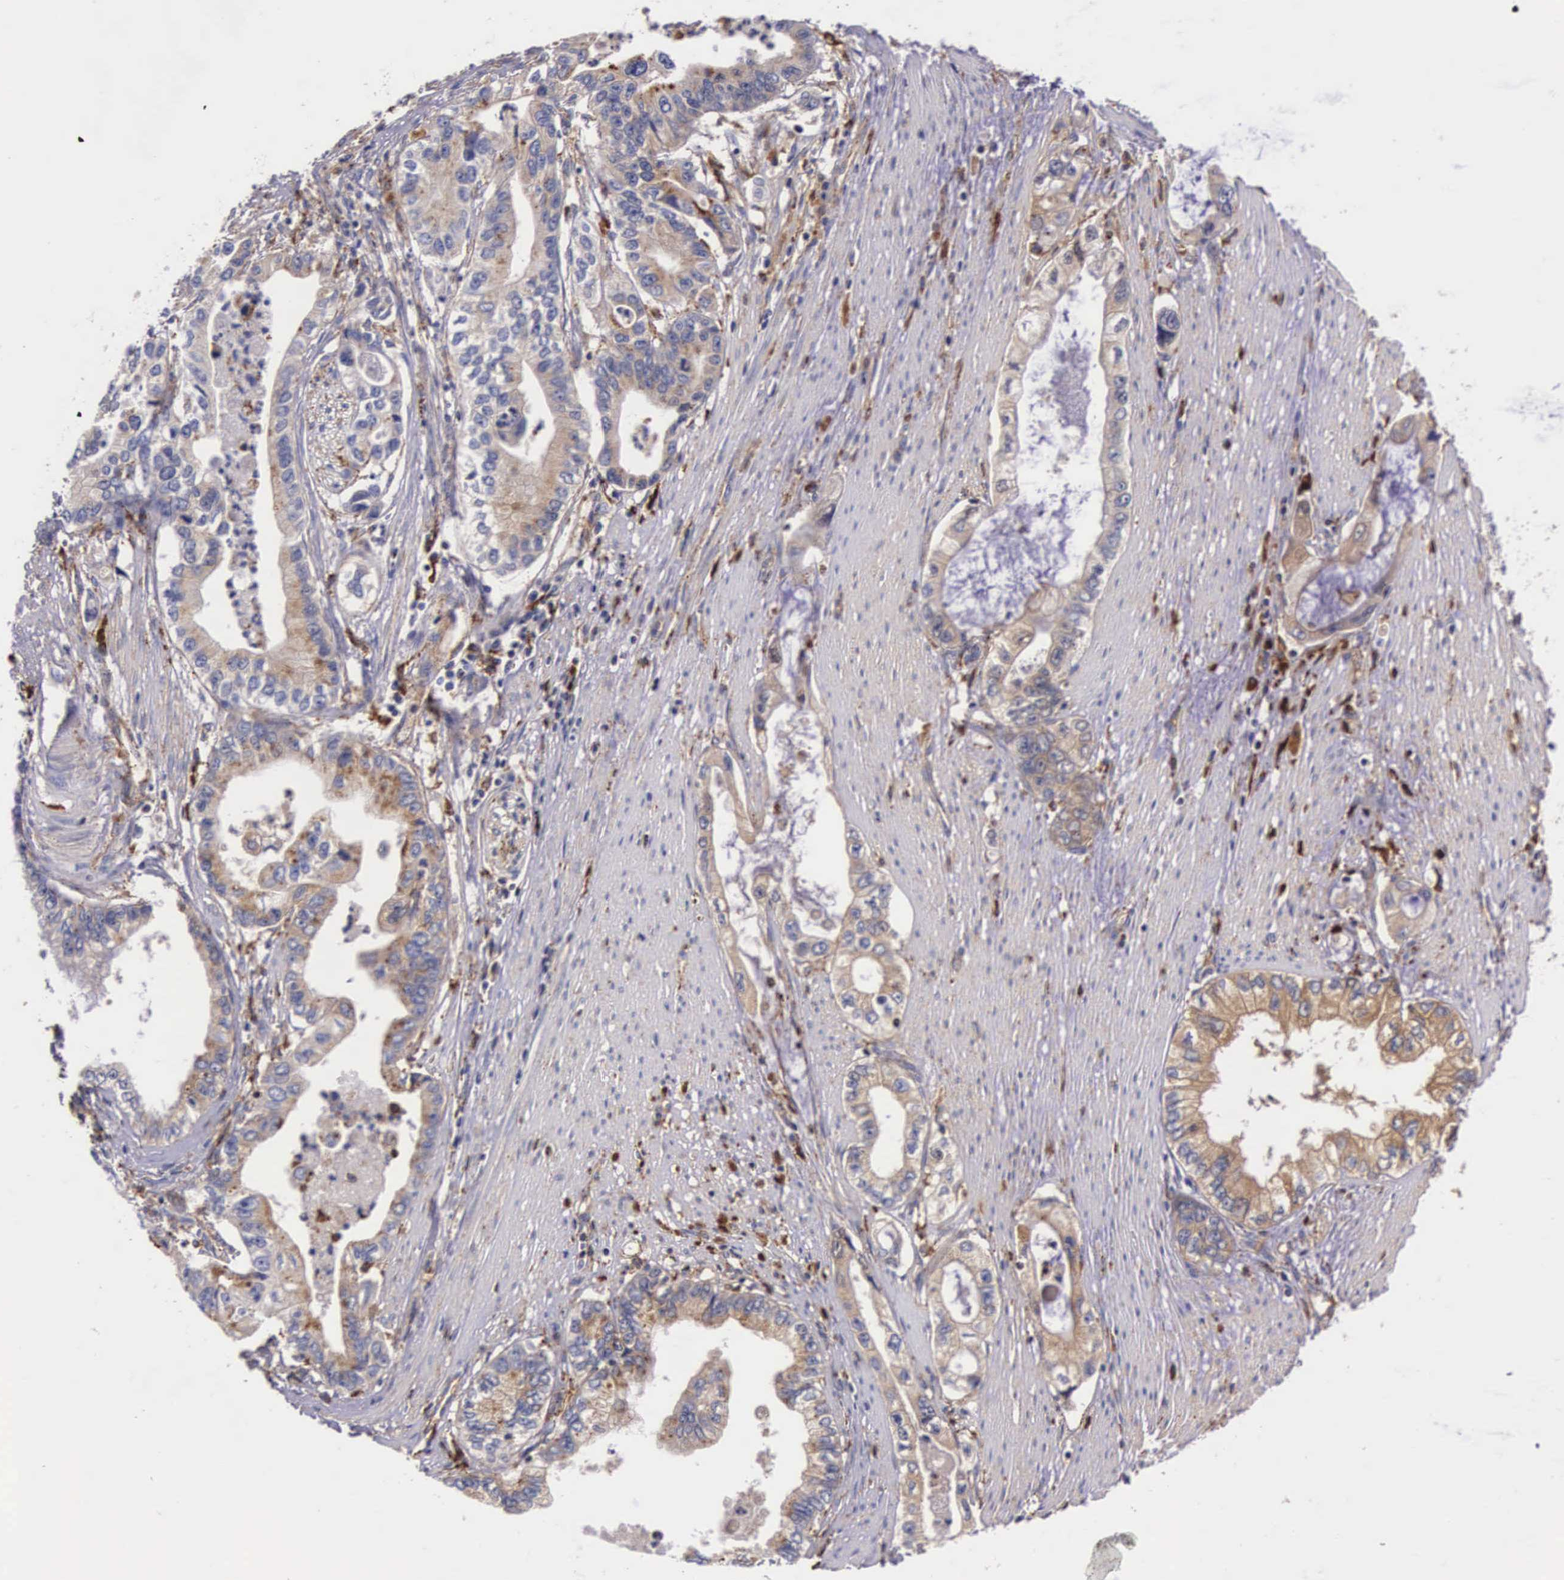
{"staining": {"intensity": "weak", "quantity": "25%-75%", "location": "cytoplasmic/membranous"}, "tissue": "pancreatic cancer", "cell_type": "Tumor cells", "image_type": "cancer", "snomed": [{"axis": "morphology", "description": "Adenocarcinoma, NOS"}, {"axis": "topography", "description": "Pancreas"}, {"axis": "topography", "description": "Stomach, upper"}], "caption": "Immunohistochemistry (IHC) (DAB) staining of adenocarcinoma (pancreatic) reveals weak cytoplasmic/membranous protein positivity in about 25%-75% of tumor cells. (IHC, brightfield microscopy, high magnification).", "gene": "NAGA", "patient": {"sex": "male", "age": 77}}